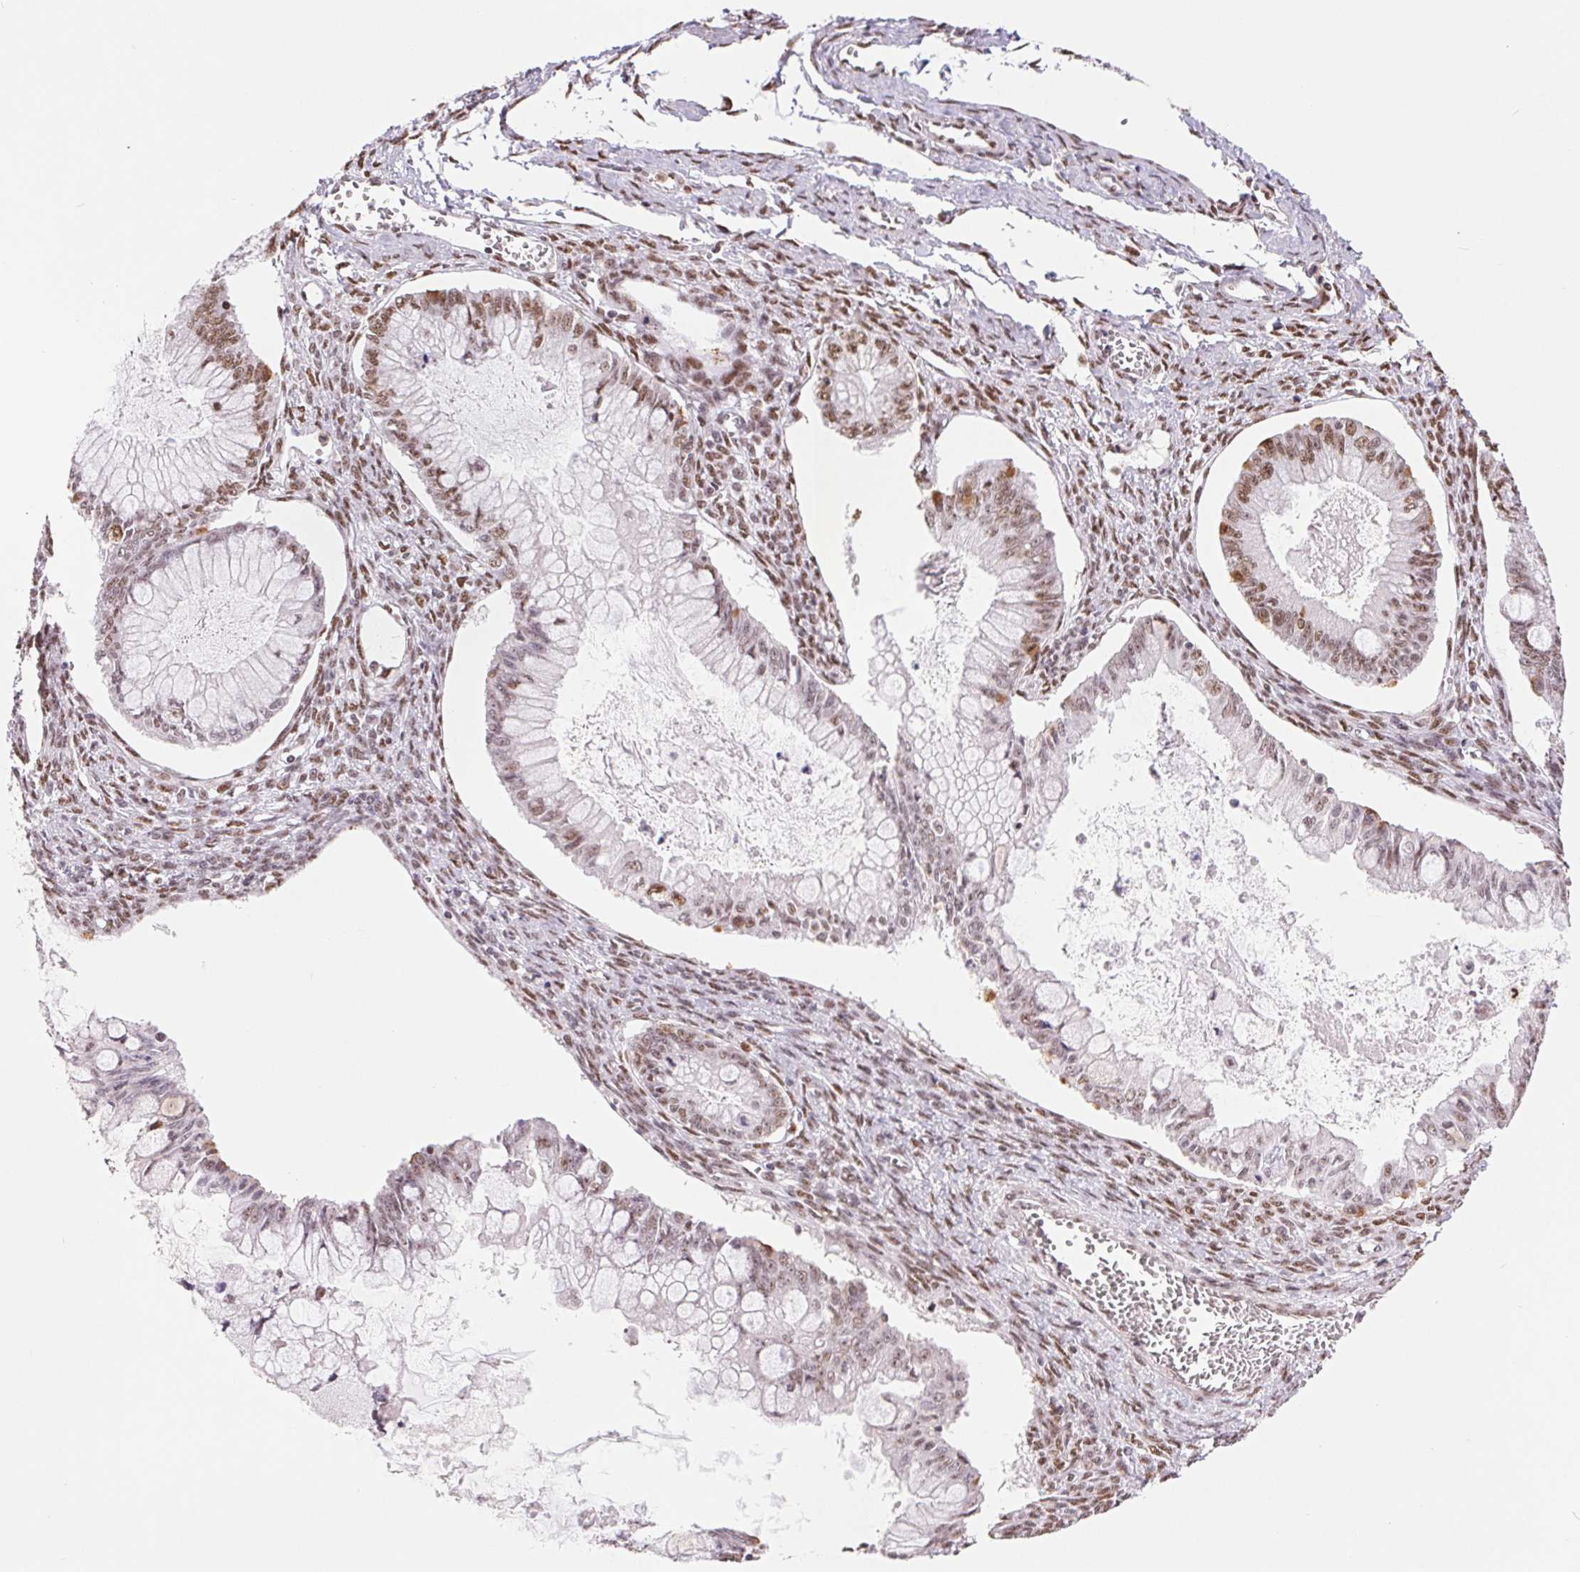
{"staining": {"intensity": "moderate", "quantity": "25%-75%", "location": "nuclear"}, "tissue": "ovarian cancer", "cell_type": "Tumor cells", "image_type": "cancer", "snomed": [{"axis": "morphology", "description": "Cystadenocarcinoma, mucinous, NOS"}, {"axis": "topography", "description": "Ovary"}], "caption": "Moderate nuclear staining is present in about 25%-75% of tumor cells in ovarian mucinous cystadenocarcinoma.", "gene": "SREK1", "patient": {"sex": "female", "age": 34}}